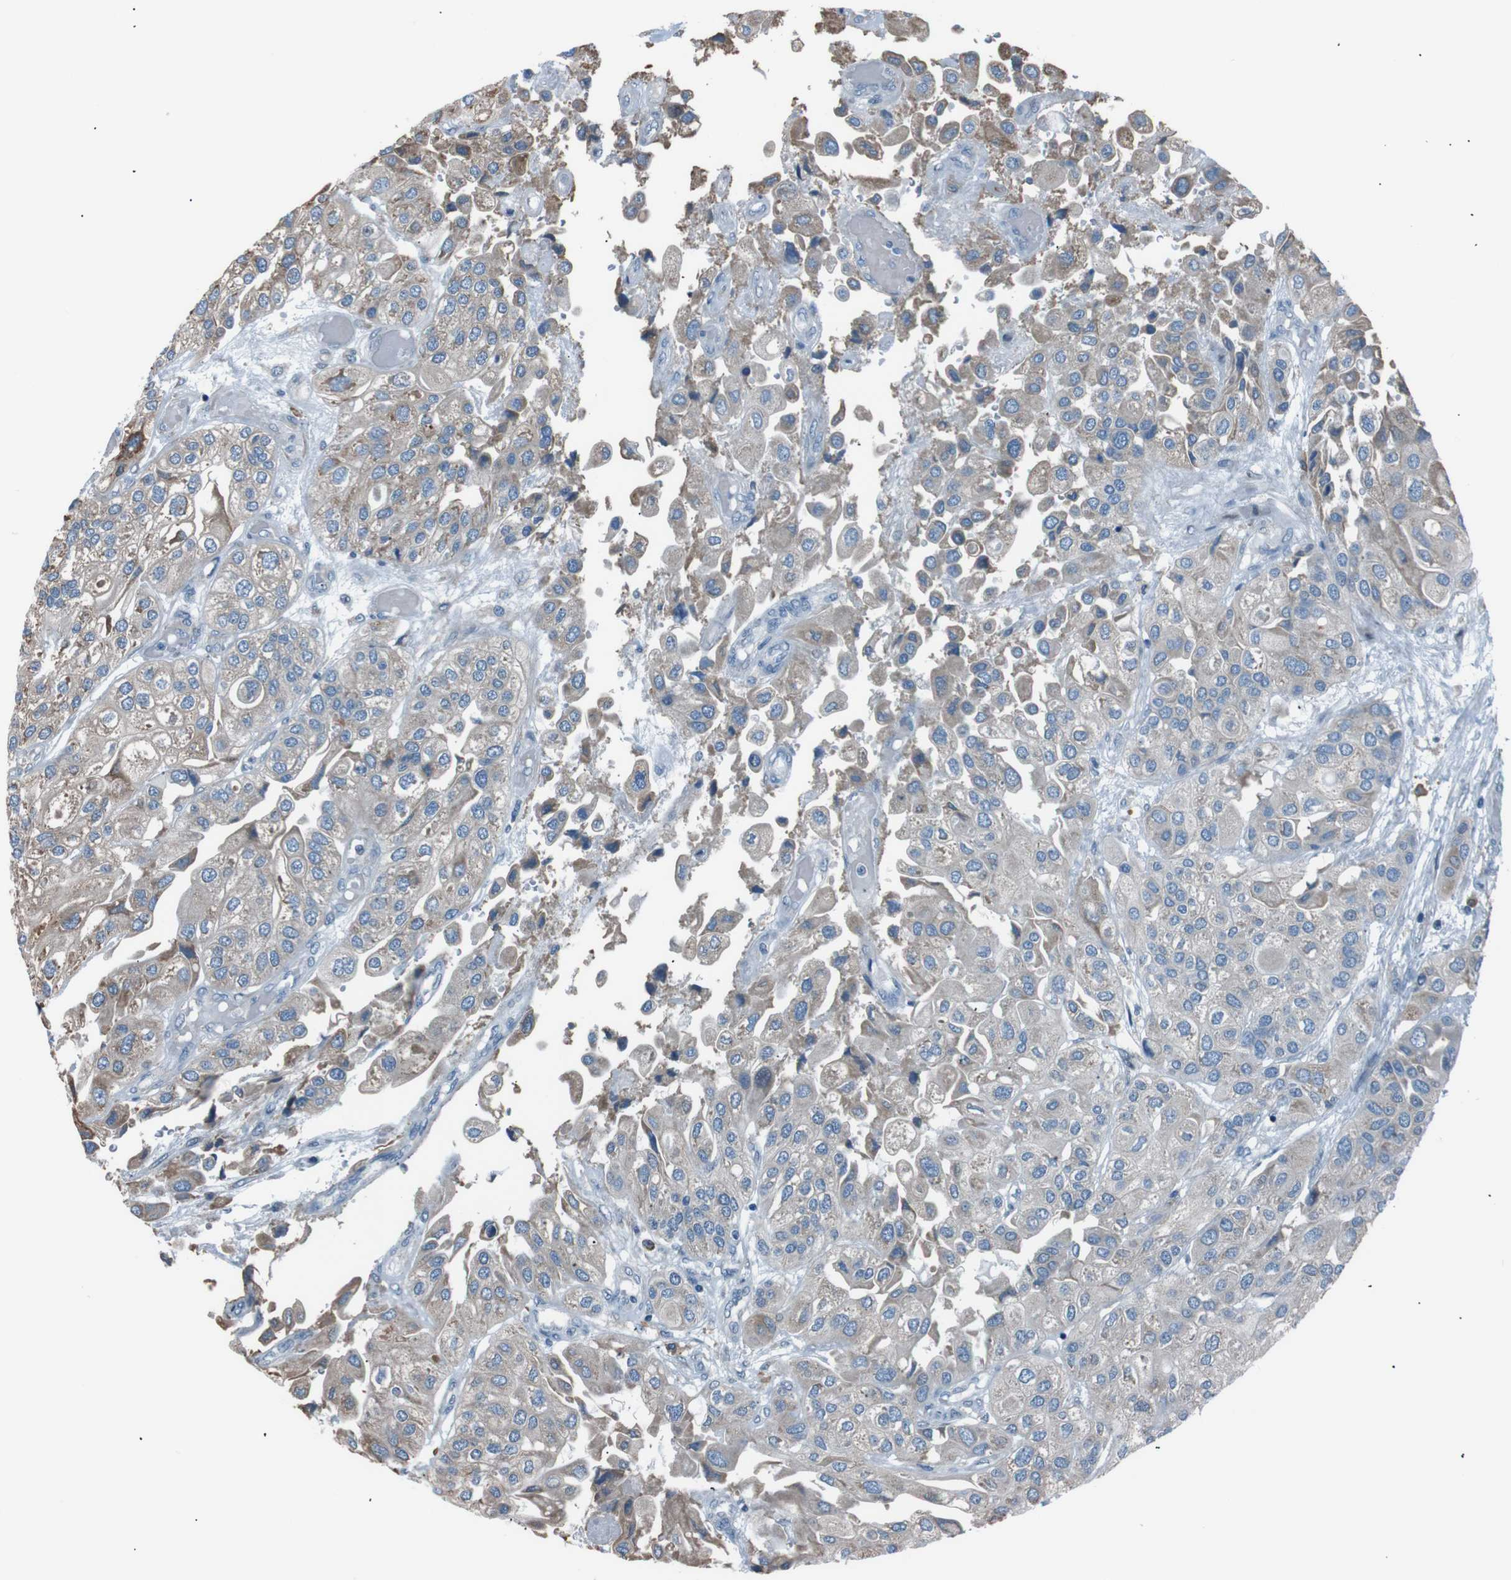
{"staining": {"intensity": "moderate", "quantity": "25%-75%", "location": "cytoplasmic/membranous"}, "tissue": "urothelial cancer", "cell_type": "Tumor cells", "image_type": "cancer", "snomed": [{"axis": "morphology", "description": "Urothelial carcinoma, High grade"}, {"axis": "topography", "description": "Urinary bladder"}], "caption": "An IHC micrograph of tumor tissue is shown. Protein staining in brown shows moderate cytoplasmic/membranous positivity in urothelial carcinoma (high-grade) within tumor cells.", "gene": "SIGMAR1", "patient": {"sex": "female", "age": 64}}